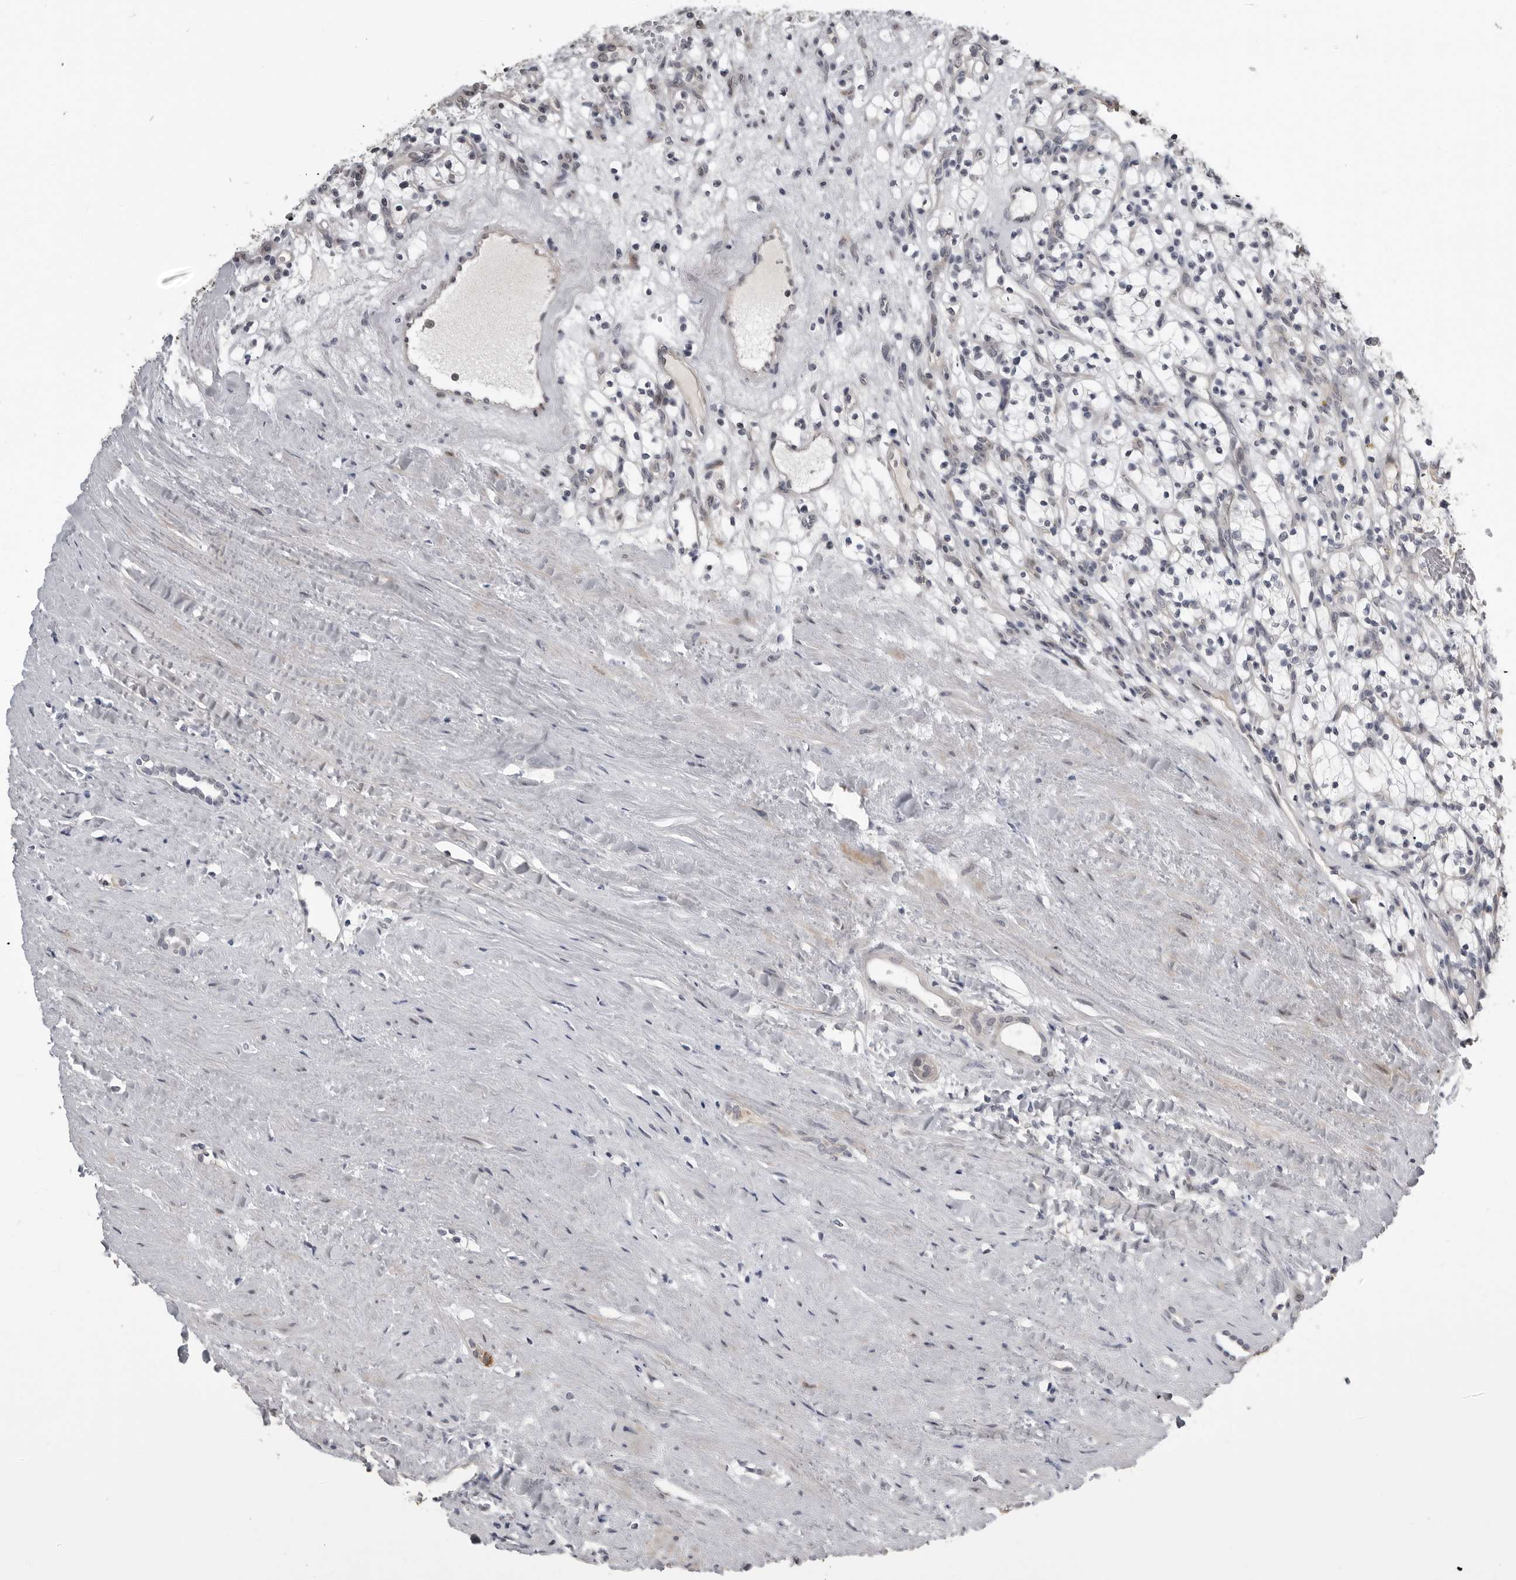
{"staining": {"intensity": "negative", "quantity": "none", "location": "none"}, "tissue": "renal cancer", "cell_type": "Tumor cells", "image_type": "cancer", "snomed": [{"axis": "morphology", "description": "Adenocarcinoma, NOS"}, {"axis": "topography", "description": "Kidney"}], "caption": "Immunohistochemical staining of renal adenocarcinoma demonstrates no significant expression in tumor cells.", "gene": "PRRX2", "patient": {"sex": "female", "age": 57}}